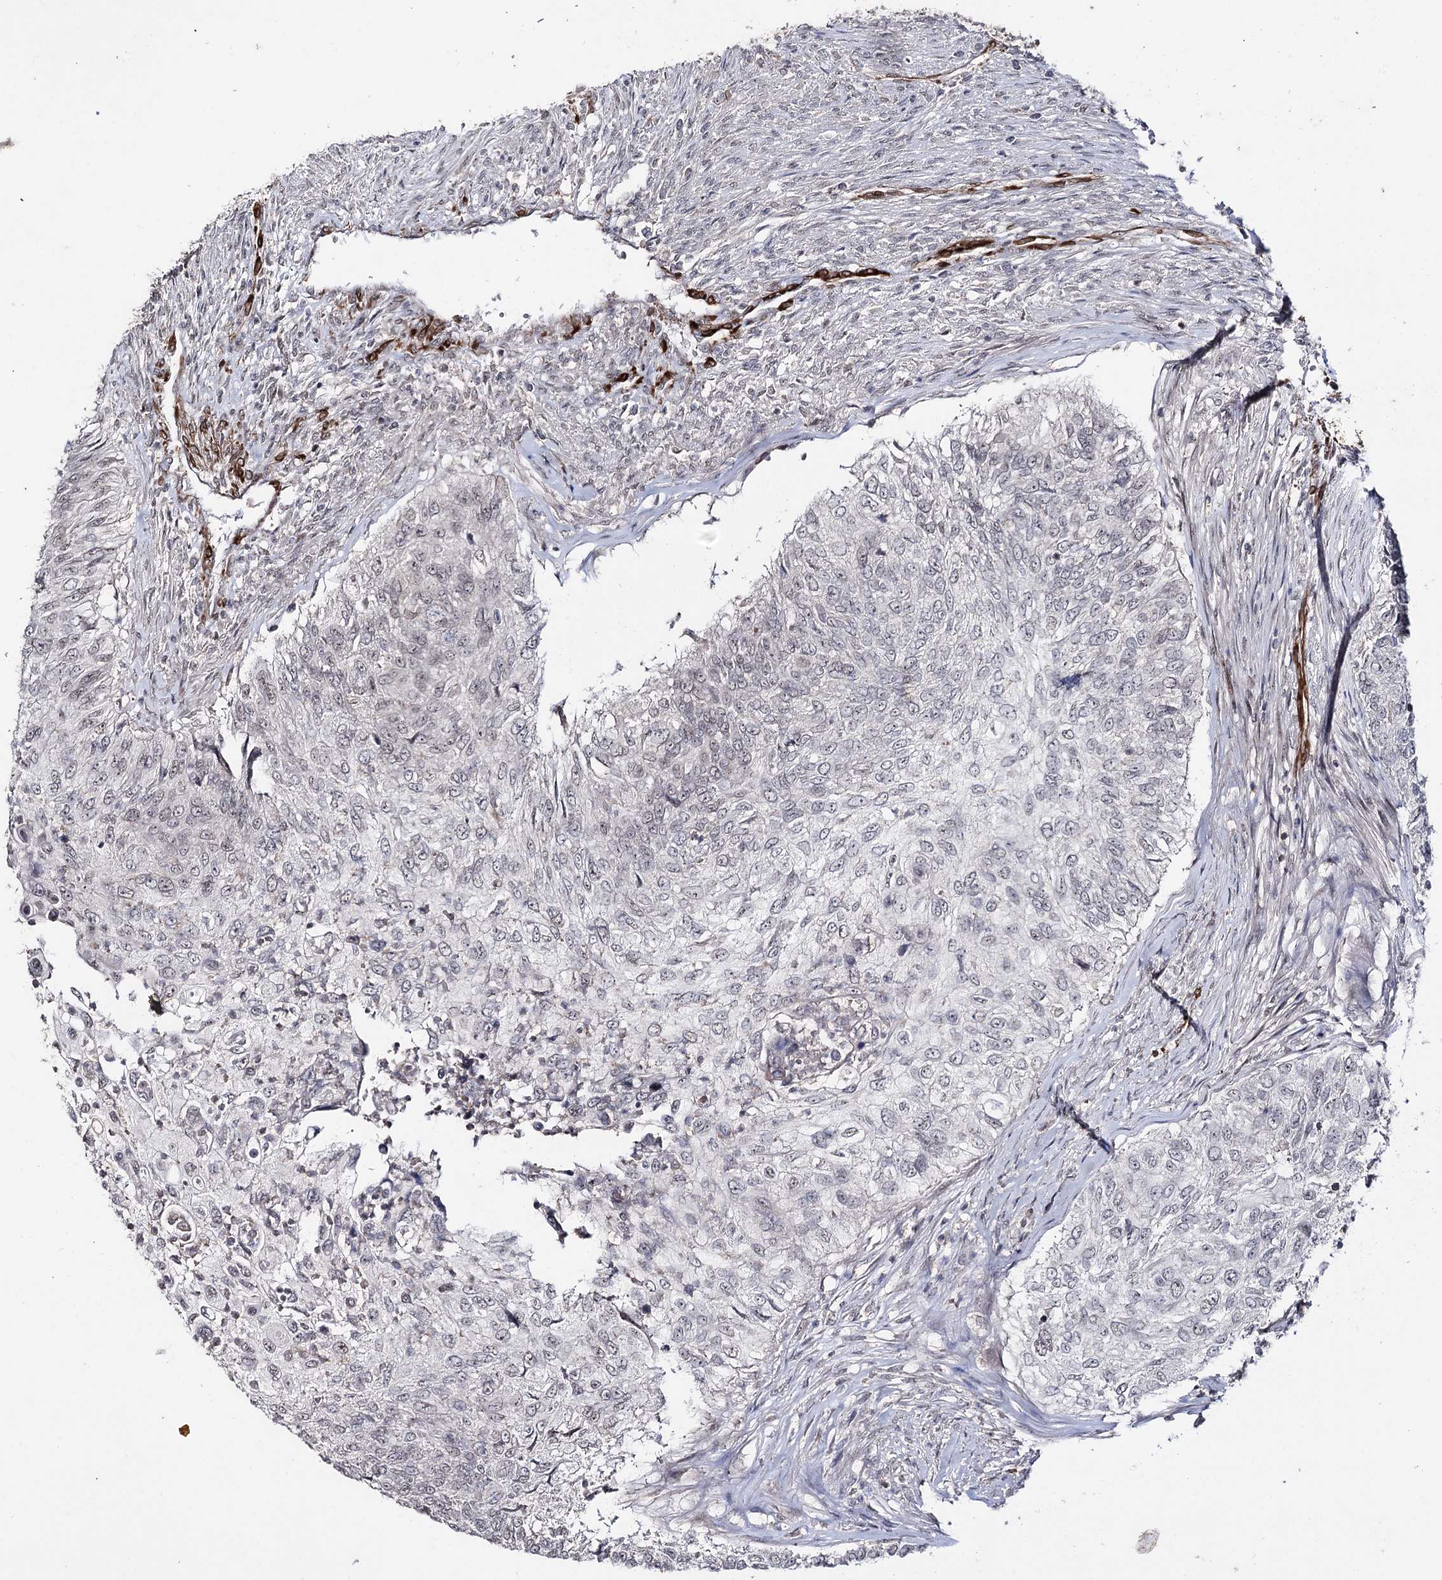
{"staining": {"intensity": "negative", "quantity": "none", "location": "none"}, "tissue": "urothelial cancer", "cell_type": "Tumor cells", "image_type": "cancer", "snomed": [{"axis": "morphology", "description": "Urothelial carcinoma, High grade"}, {"axis": "topography", "description": "Urinary bladder"}], "caption": "Protein analysis of urothelial cancer exhibits no significant staining in tumor cells.", "gene": "HSD11B2", "patient": {"sex": "female", "age": 60}}